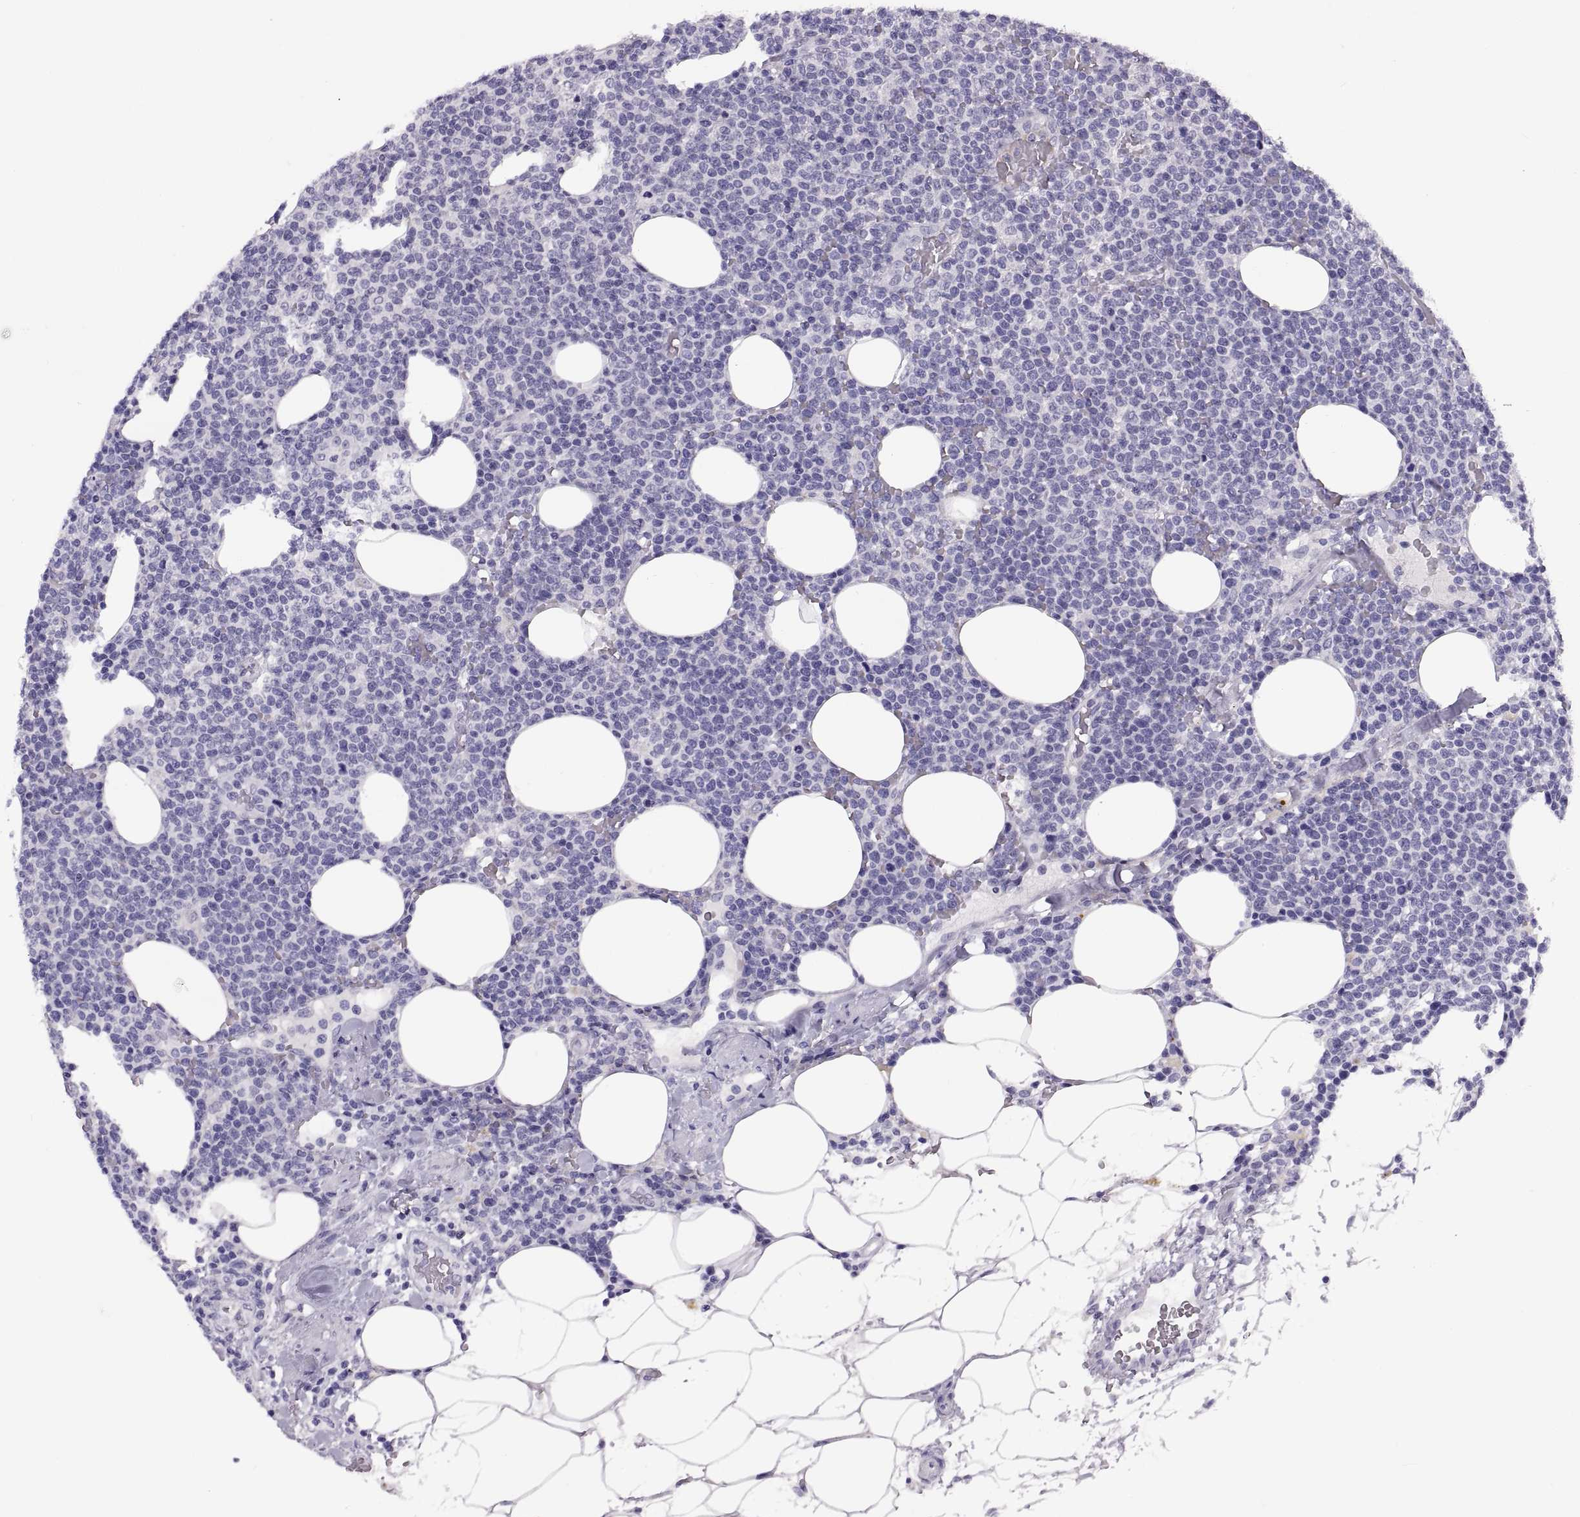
{"staining": {"intensity": "negative", "quantity": "none", "location": "none"}, "tissue": "lymphoma", "cell_type": "Tumor cells", "image_type": "cancer", "snomed": [{"axis": "morphology", "description": "Malignant lymphoma, non-Hodgkin's type, High grade"}, {"axis": "topography", "description": "Lymph node"}], "caption": "A histopathology image of malignant lymphoma, non-Hodgkin's type (high-grade) stained for a protein displays no brown staining in tumor cells.", "gene": "QRICH2", "patient": {"sex": "male", "age": 61}}